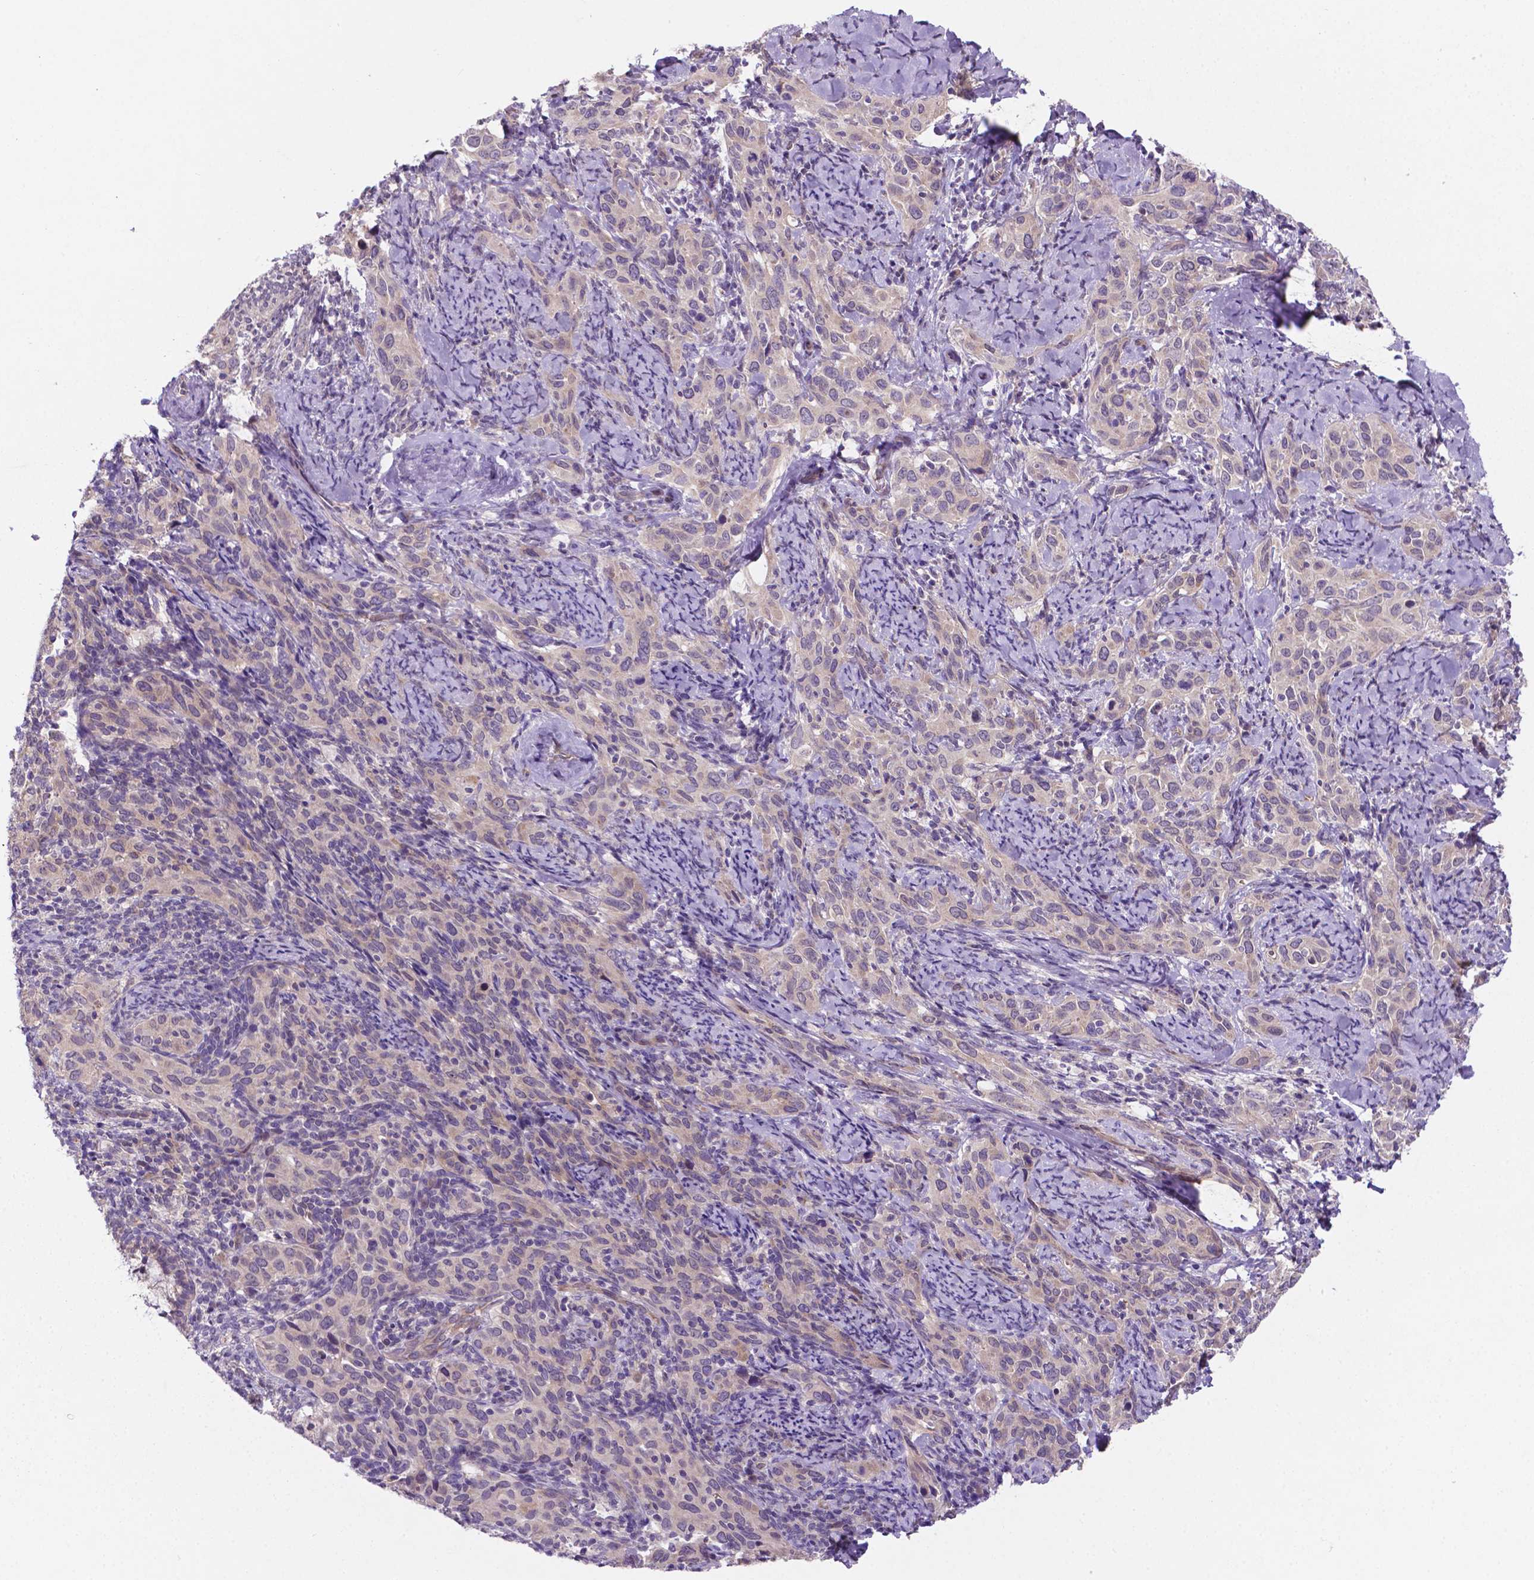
{"staining": {"intensity": "weak", "quantity": ">75%", "location": "cytoplasmic/membranous"}, "tissue": "cervical cancer", "cell_type": "Tumor cells", "image_type": "cancer", "snomed": [{"axis": "morphology", "description": "Squamous cell carcinoma, NOS"}, {"axis": "topography", "description": "Cervix"}], "caption": "Immunohistochemistry of cervical cancer (squamous cell carcinoma) shows low levels of weak cytoplasmic/membranous staining in approximately >75% of tumor cells. The staining was performed using DAB (3,3'-diaminobenzidine), with brown indicating positive protein expression. Nuclei are stained blue with hematoxylin.", "gene": "TM4SF20", "patient": {"sex": "female", "age": 51}}